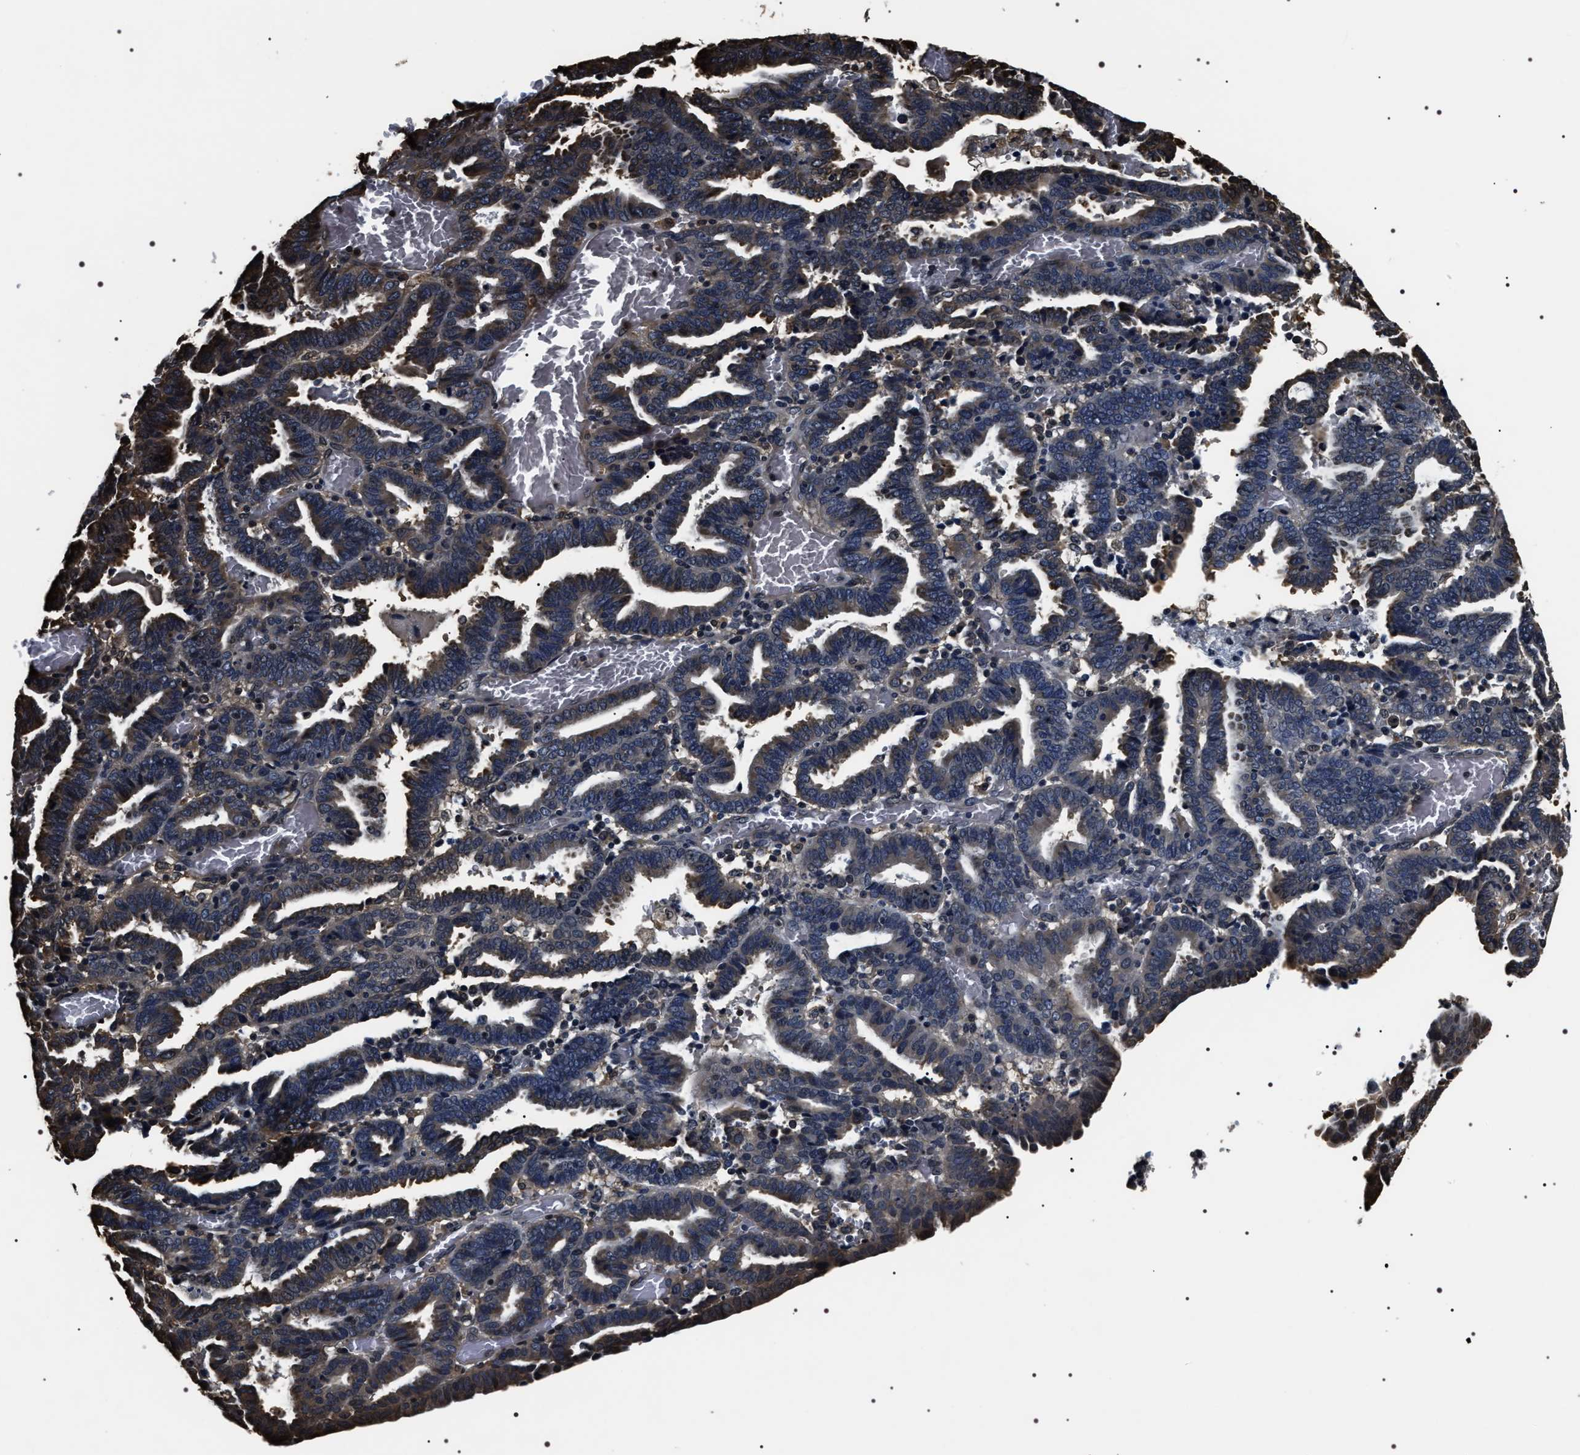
{"staining": {"intensity": "moderate", "quantity": "<25%", "location": "cytoplasmic/membranous,nuclear"}, "tissue": "endometrial cancer", "cell_type": "Tumor cells", "image_type": "cancer", "snomed": [{"axis": "morphology", "description": "Adenocarcinoma, NOS"}, {"axis": "topography", "description": "Uterus"}], "caption": "Endometrial adenocarcinoma tissue exhibits moderate cytoplasmic/membranous and nuclear expression in approximately <25% of tumor cells, visualized by immunohistochemistry.", "gene": "ARHGAP22", "patient": {"sex": "female", "age": 83}}